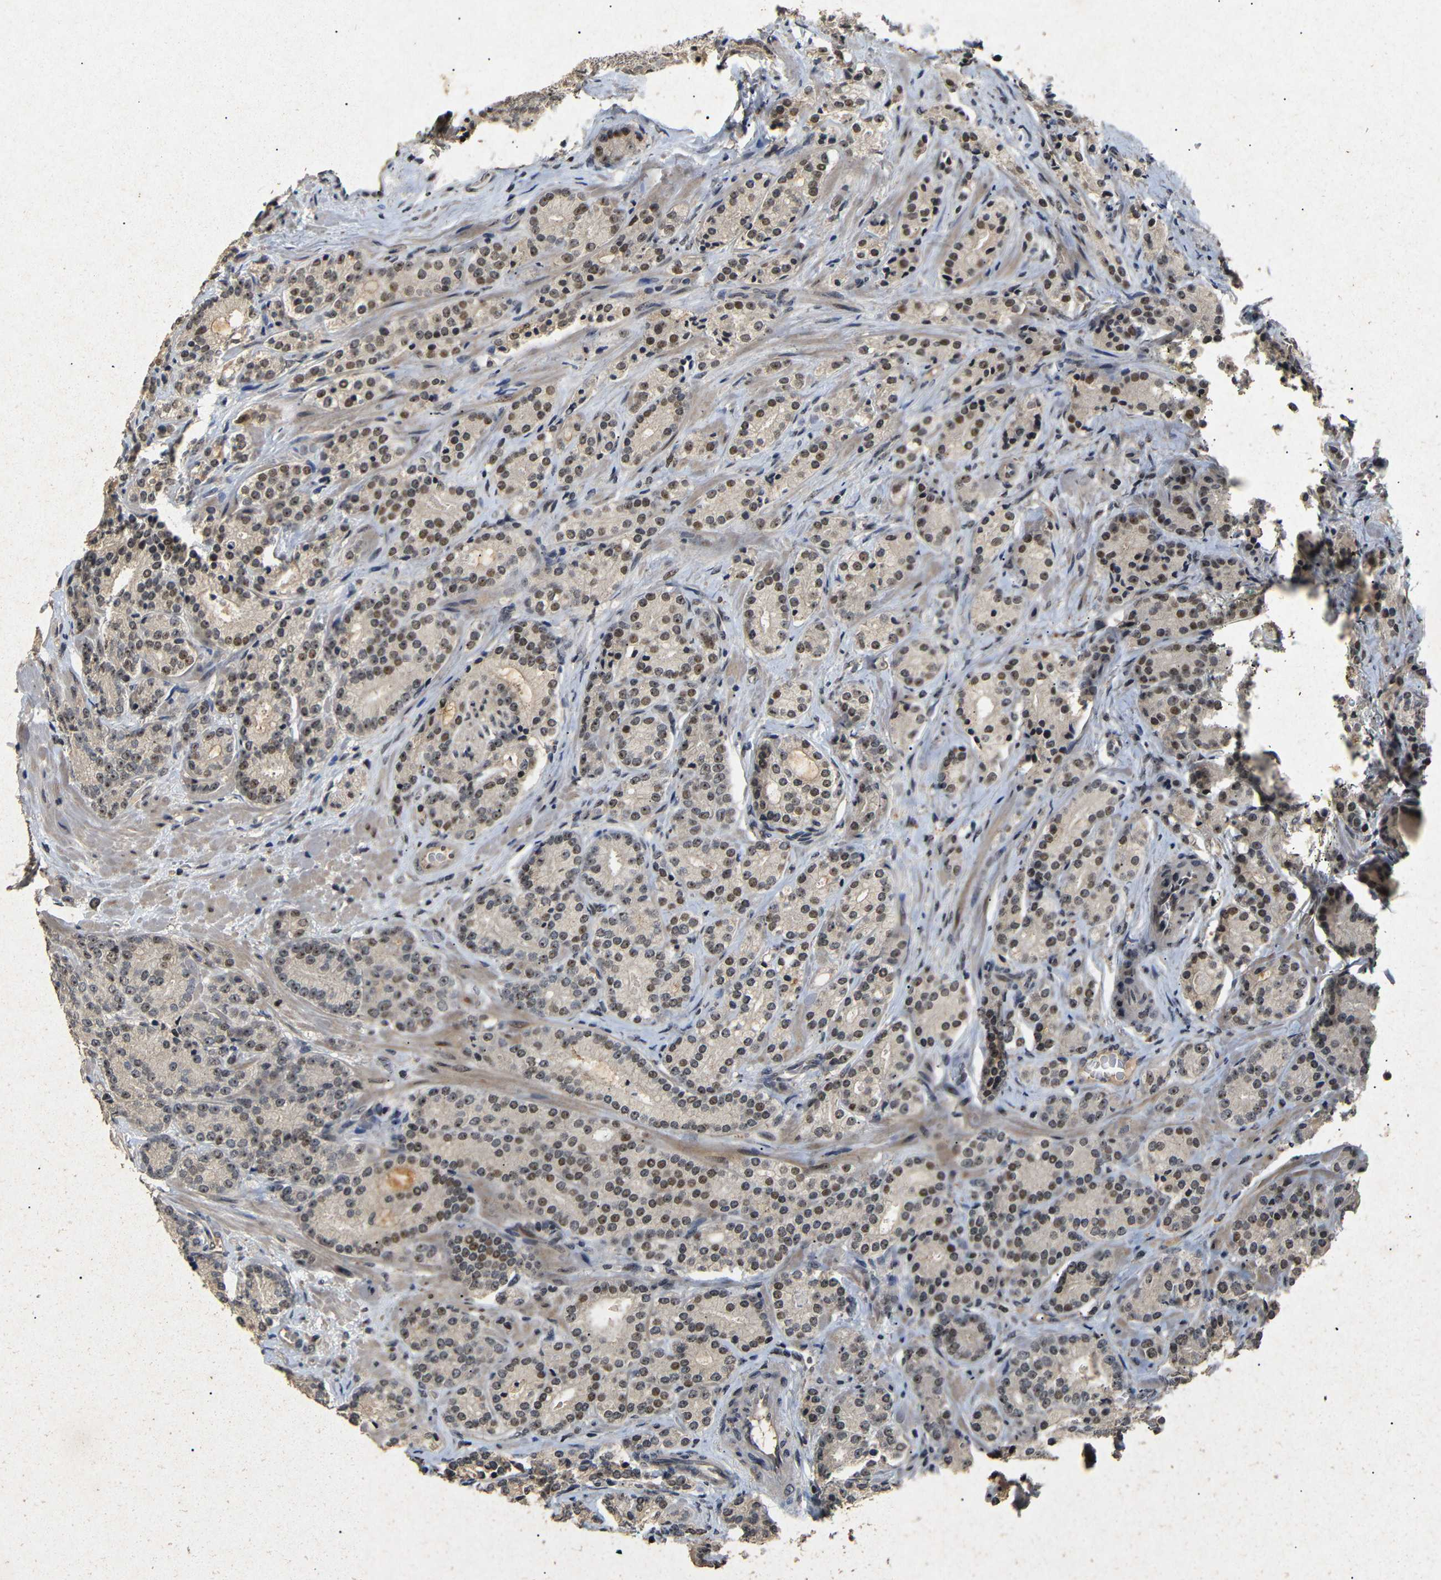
{"staining": {"intensity": "moderate", "quantity": ">75%", "location": "nuclear"}, "tissue": "prostate cancer", "cell_type": "Tumor cells", "image_type": "cancer", "snomed": [{"axis": "morphology", "description": "Adenocarcinoma, High grade"}, {"axis": "topography", "description": "Prostate"}], "caption": "Immunohistochemical staining of prostate adenocarcinoma (high-grade) reveals moderate nuclear protein expression in about >75% of tumor cells.", "gene": "PARN", "patient": {"sex": "male", "age": 61}}